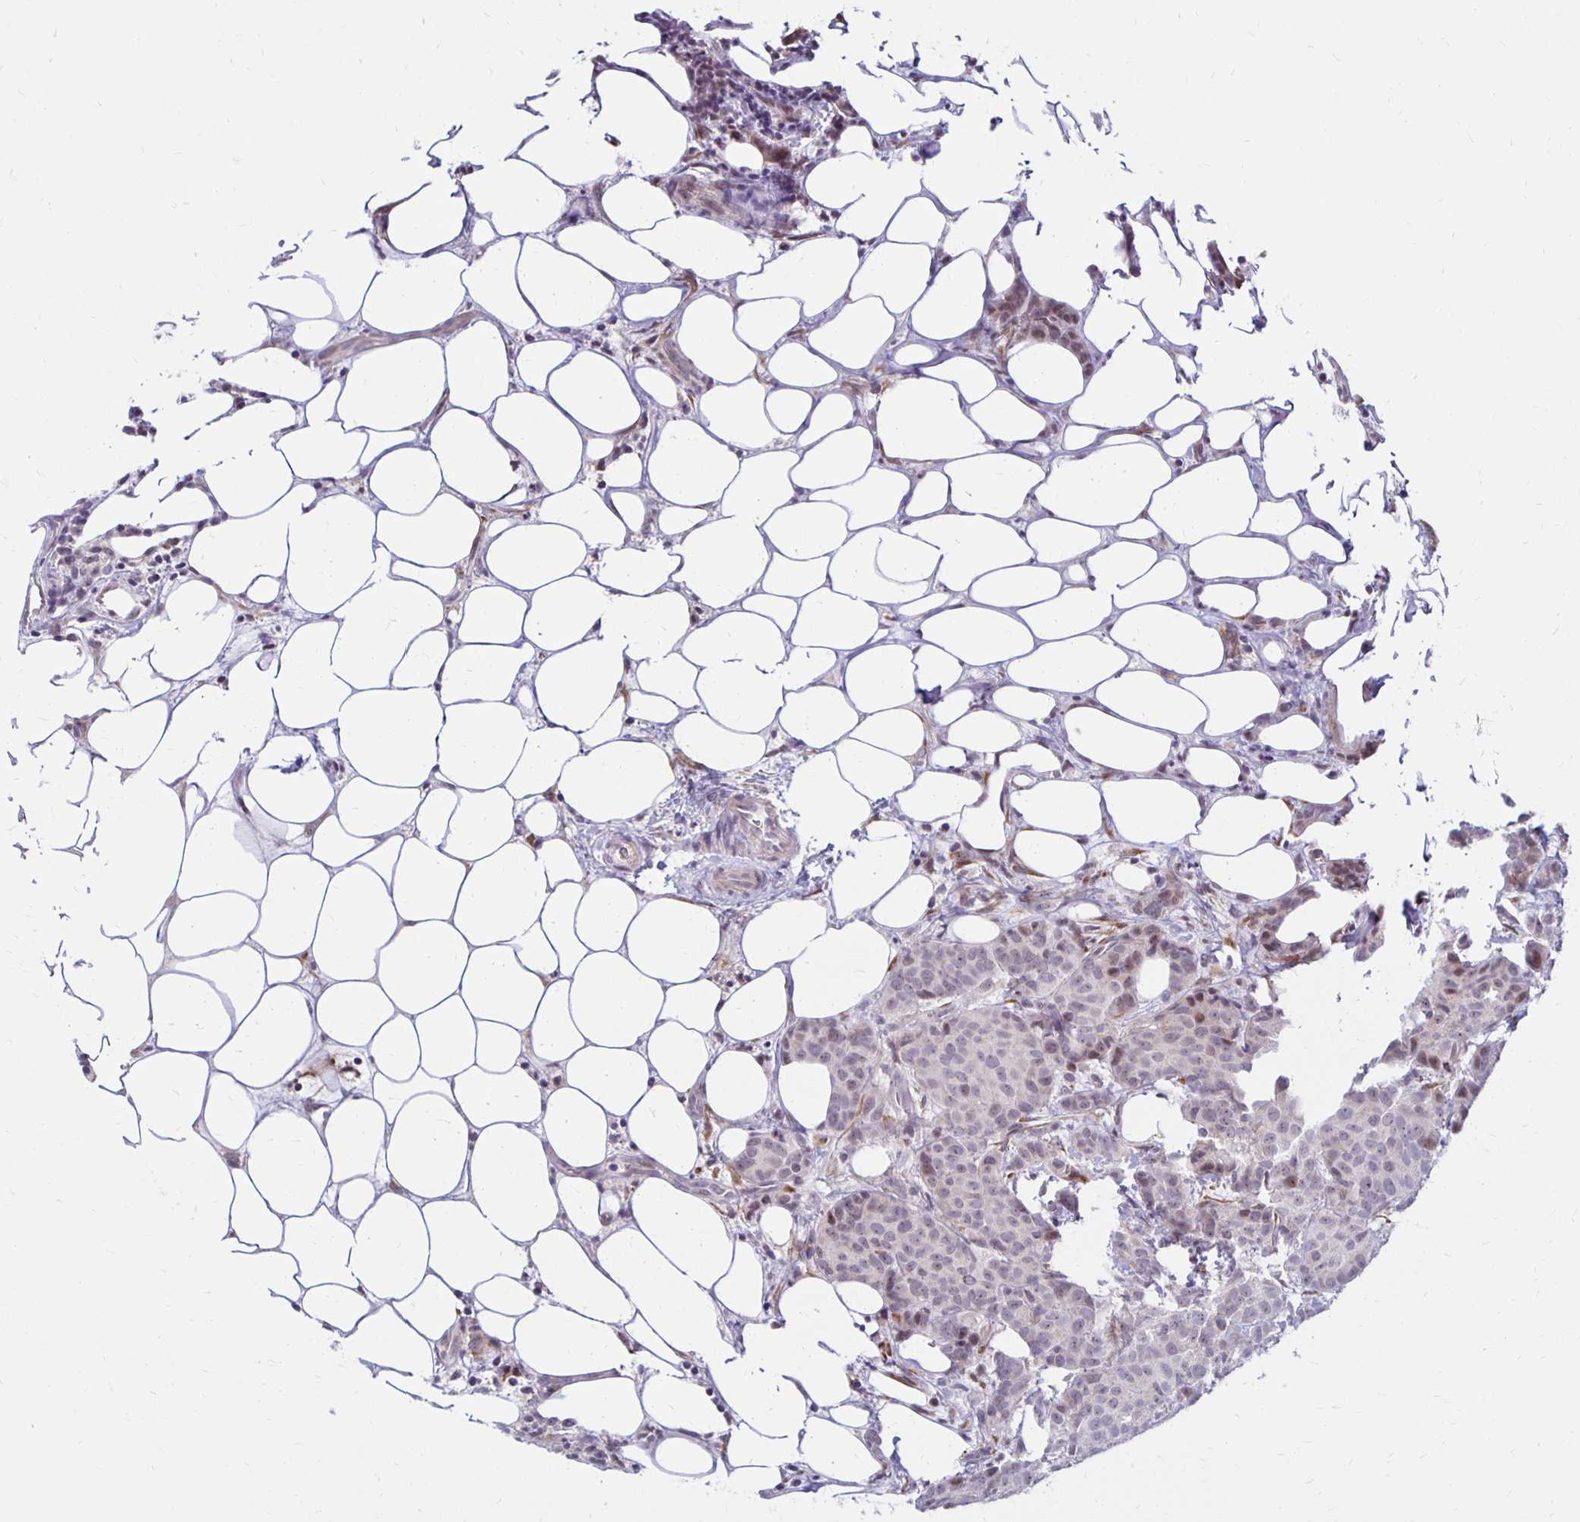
{"staining": {"intensity": "weak", "quantity": "<25%", "location": "nuclear"}, "tissue": "breast cancer", "cell_type": "Tumor cells", "image_type": "cancer", "snomed": [{"axis": "morphology", "description": "Duct carcinoma"}, {"axis": "topography", "description": "Breast"}], "caption": "There is no significant positivity in tumor cells of invasive ductal carcinoma (breast).", "gene": "DAGLA", "patient": {"sex": "female", "age": 70}}